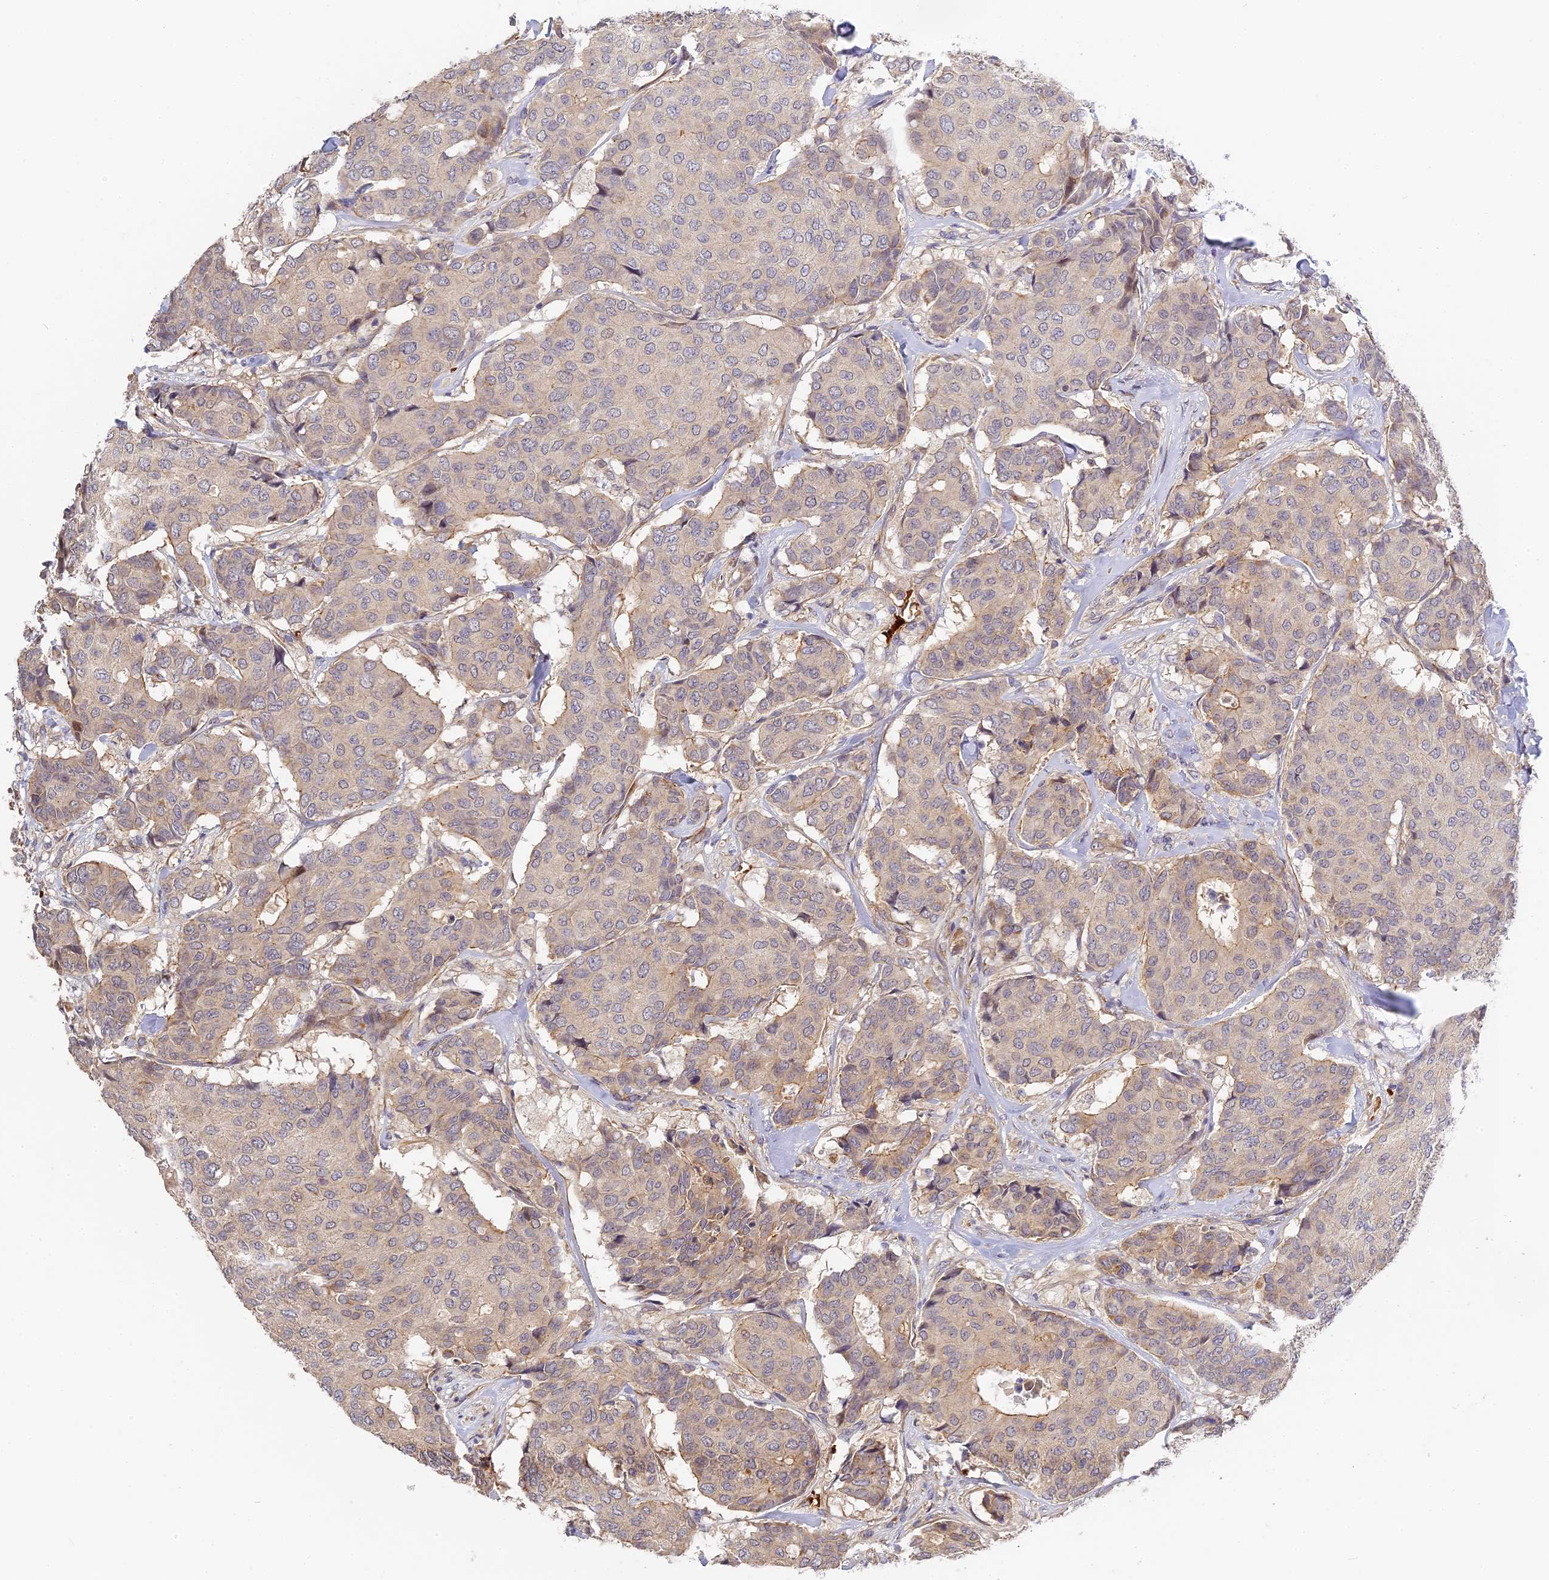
{"staining": {"intensity": "weak", "quantity": "<25%", "location": "cytoplasmic/membranous"}, "tissue": "breast cancer", "cell_type": "Tumor cells", "image_type": "cancer", "snomed": [{"axis": "morphology", "description": "Duct carcinoma"}, {"axis": "topography", "description": "Breast"}], "caption": "Breast infiltrating ductal carcinoma was stained to show a protein in brown. There is no significant expression in tumor cells.", "gene": "MISP3", "patient": {"sex": "female", "age": 75}}